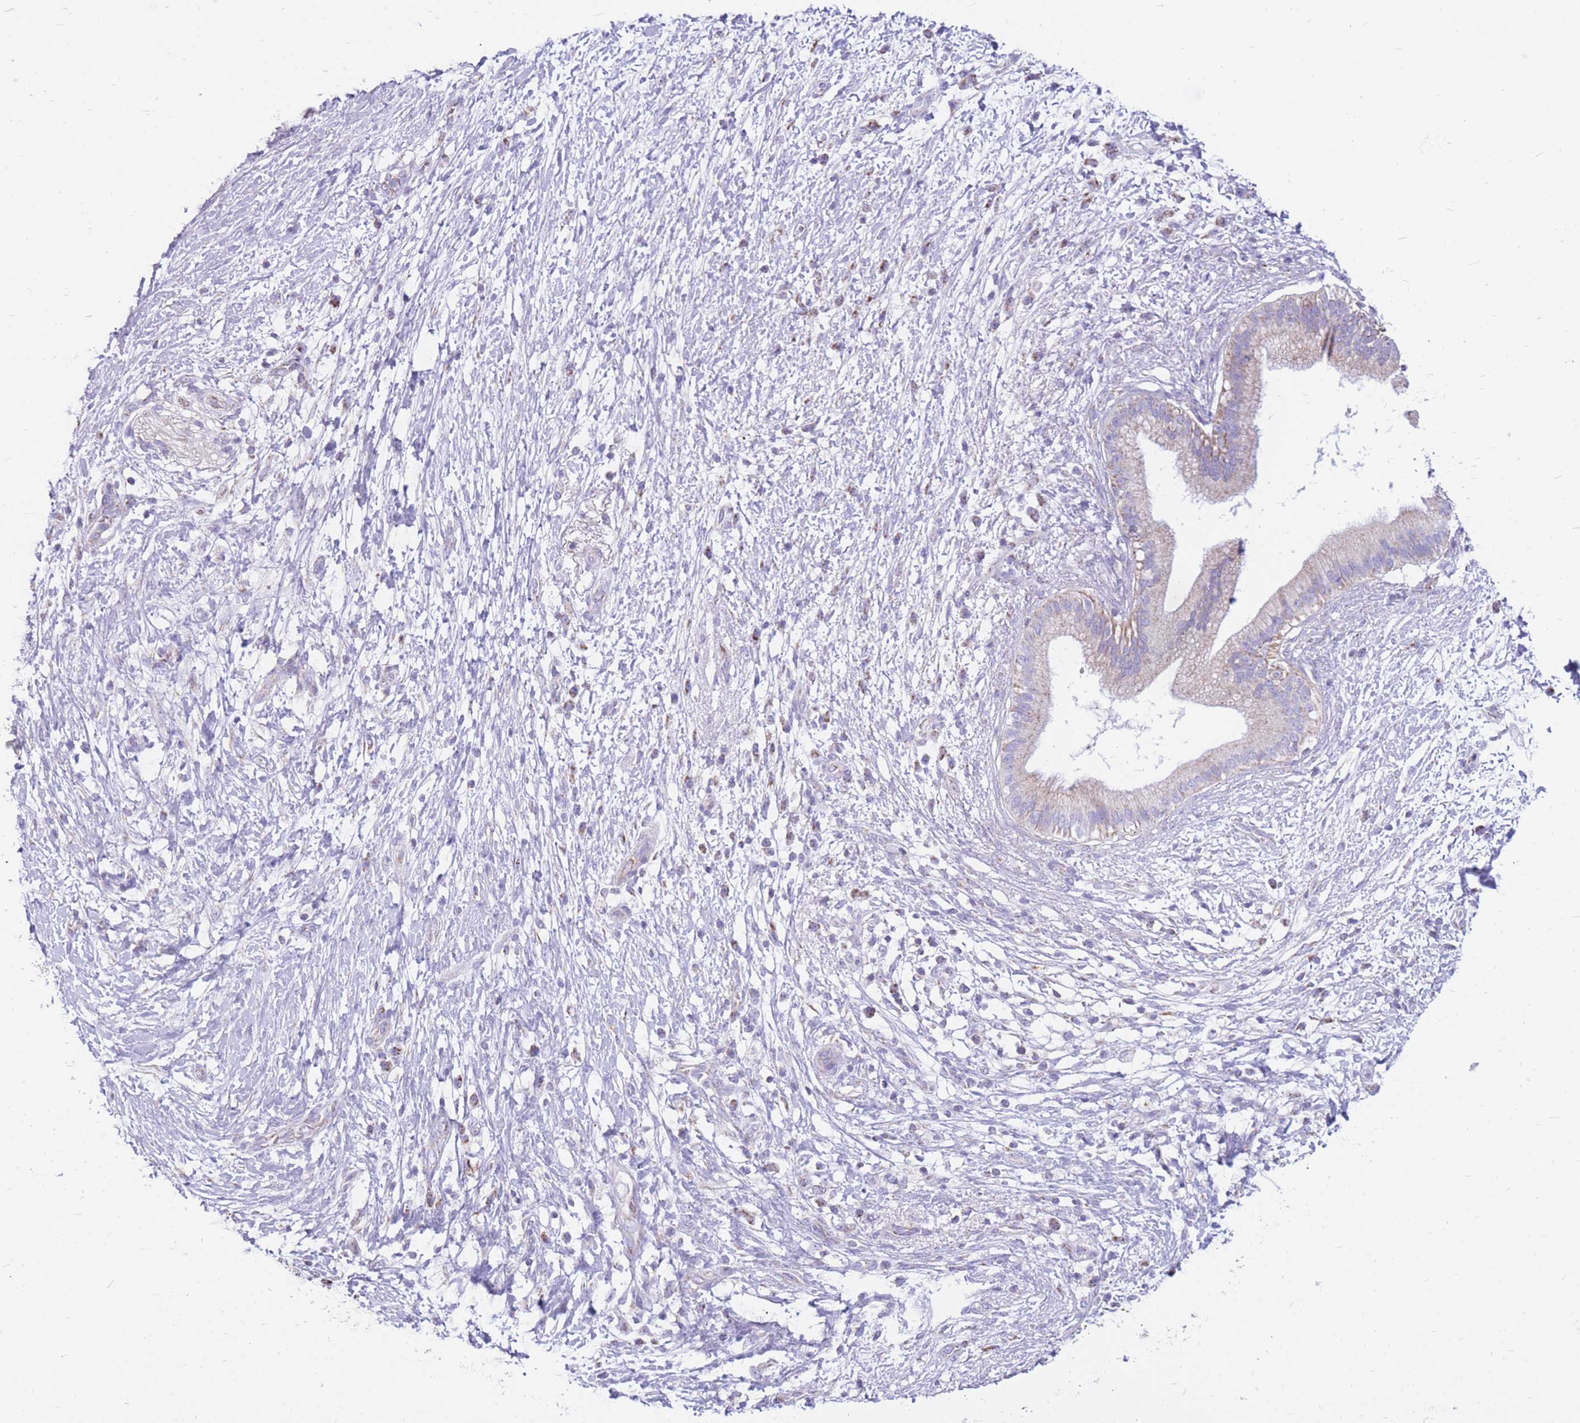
{"staining": {"intensity": "moderate", "quantity": "<25%", "location": "cytoplasmic/membranous"}, "tissue": "pancreatic cancer", "cell_type": "Tumor cells", "image_type": "cancer", "snomed": [{"axis": "morphology", "description": "Adenocarcinoma, NOS"}, {"axis": "topography", "description": "Pancreas"}], "caption": "A high-resolution photomicrograph shows IHC staining of pancreatic cancer (adenocarcinoma), which displays moderate cytoplasmic/membranous staining in about <25% of tumor cells.", "gene": "PCSK1", "patient": {"sex": "female", "age": 72}}